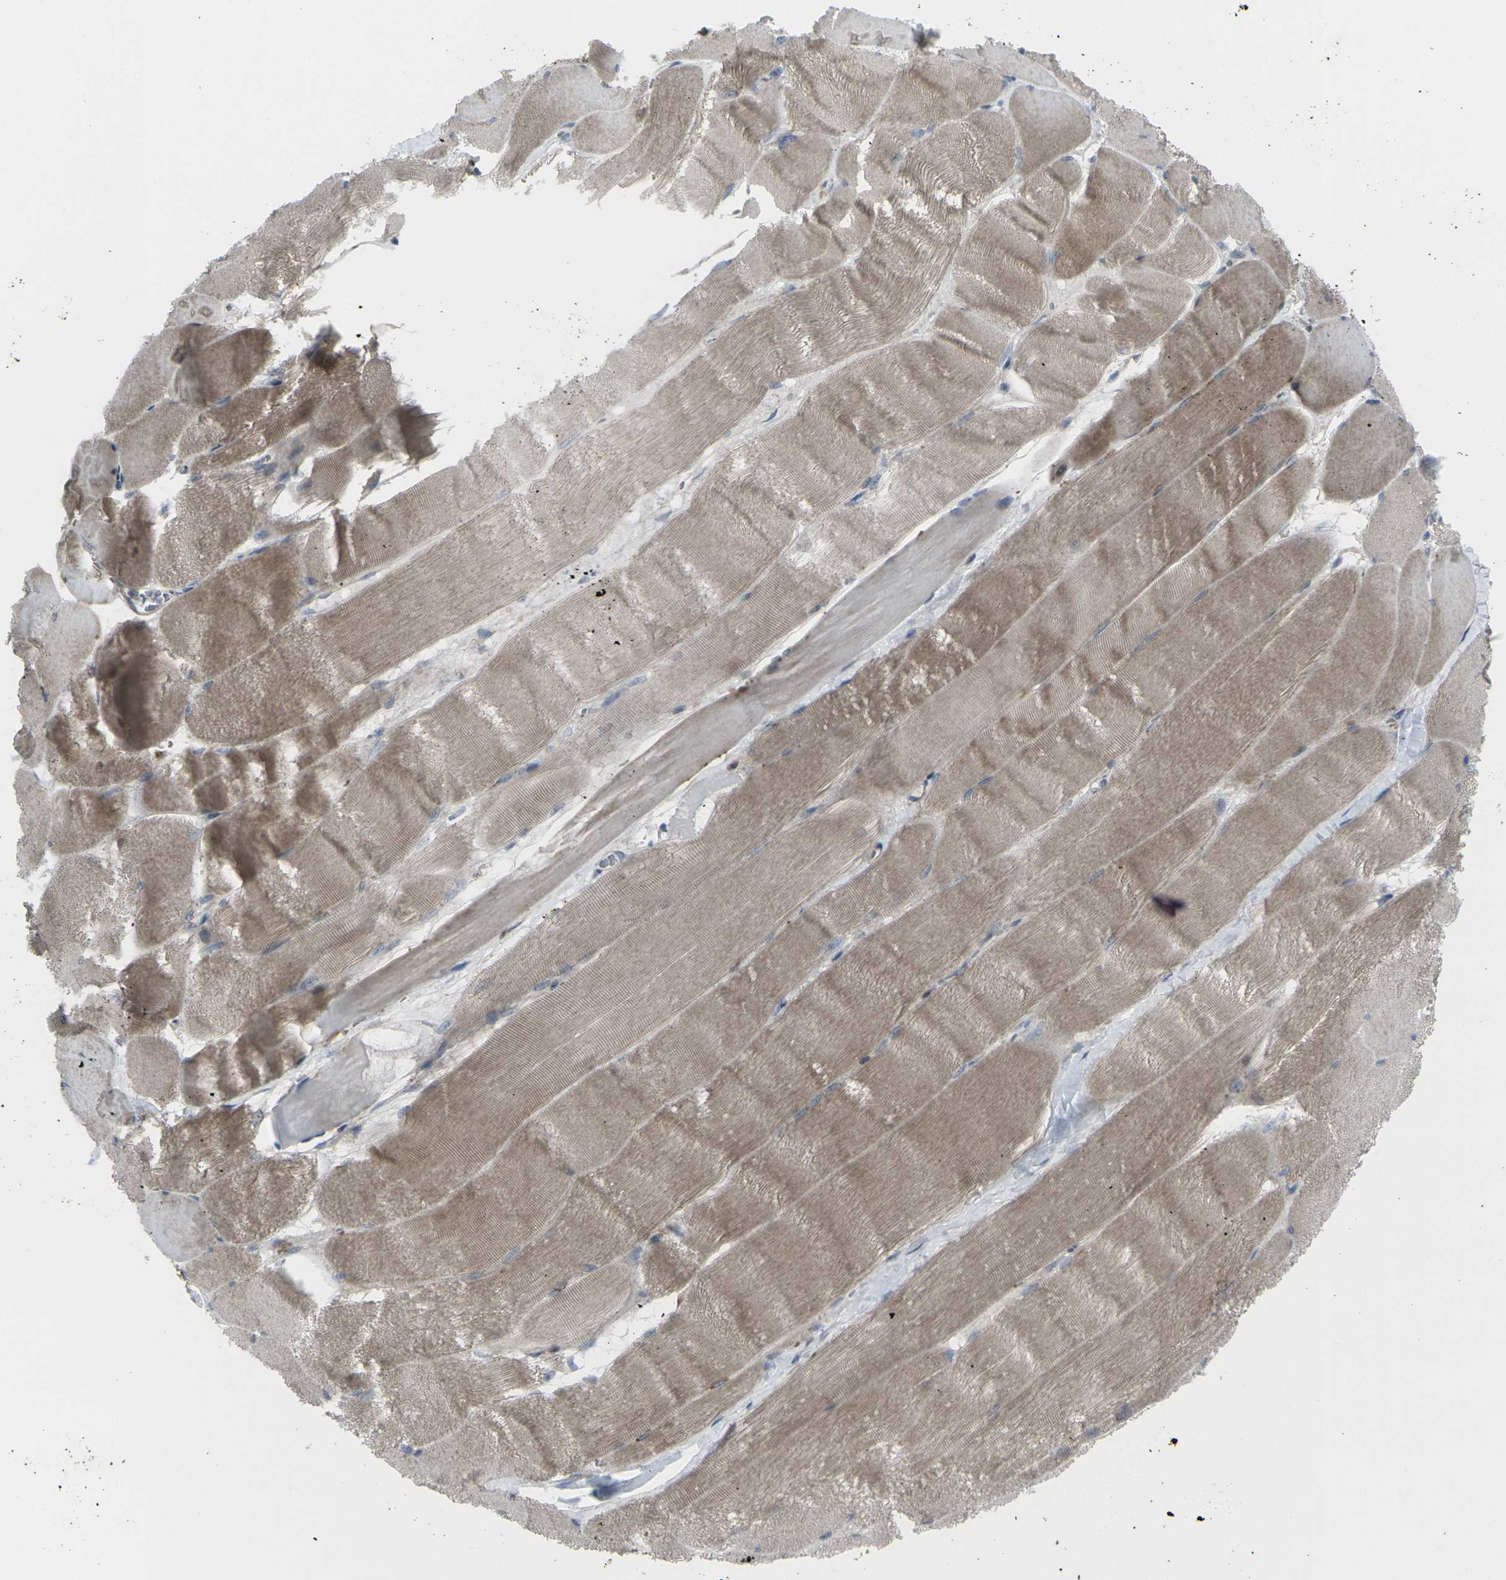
{"staining": {"intensity": "moderate", "quantity": ">75%", "location": "cytoplasmic/membranous"}, "tissue": "skeletal muscle", "cell_type": "Myocytes", "image_type": "normal", "snomed": [{"axis": "morphology", "description": "Normal tissue, NOS"}, {"axis": "morphology", "description": "Squamous cell carcinoma, NOS"}, {"axis": "topography", "description": "Skeletal muscle"}], "caption": "Skeletal muscle stained for a protein (brown) demonstrates moderate cytoplasmic/membranous positive staining in approximately >75% of myocytes.", "gene": "CCR10", "patient": {"sex": "male", "age": 51}}